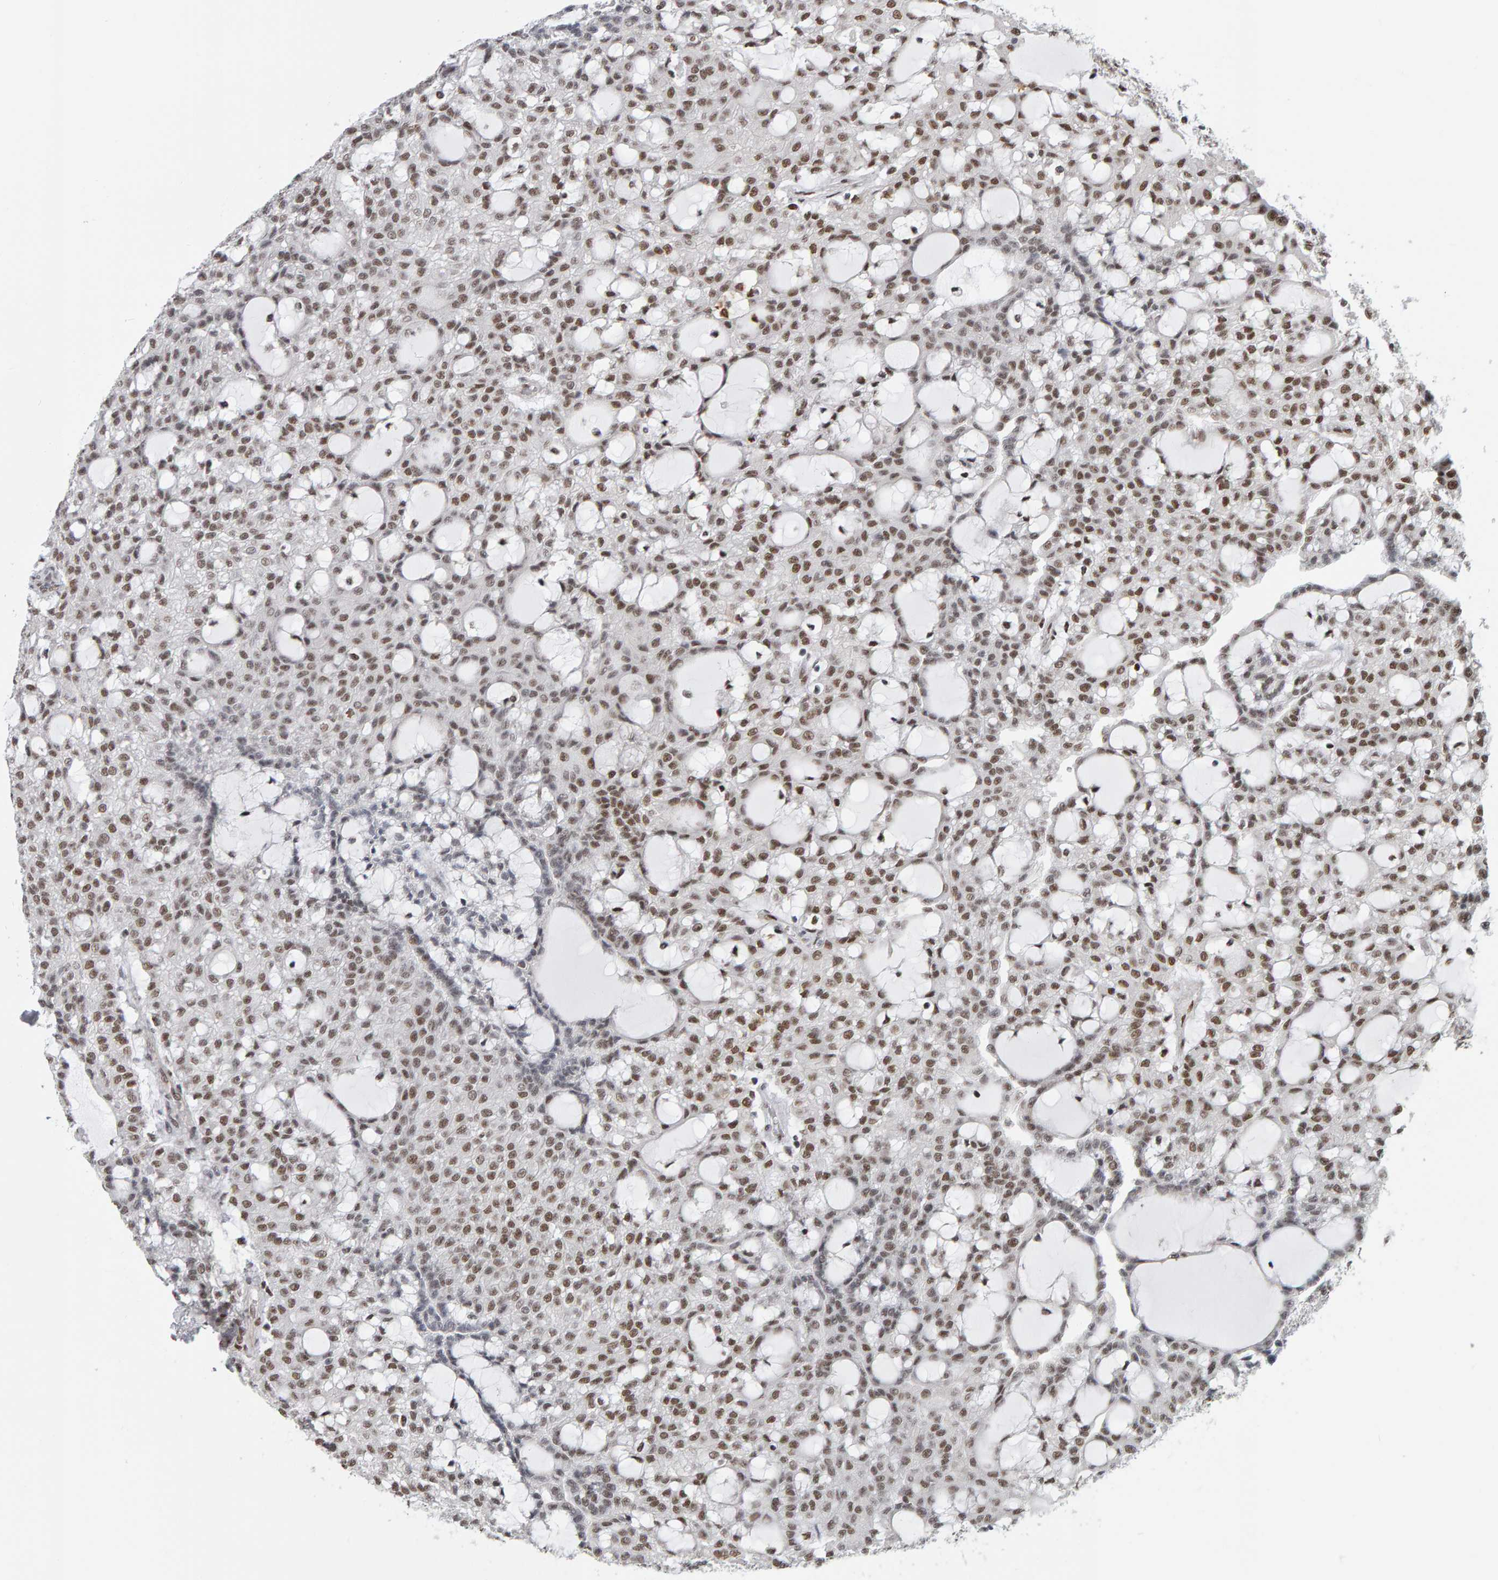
{"staining": {"intensity": "moderate", "quantity": ">75%", "location": "nuclear"}, "tissue": "renal cancer", "cell_type": "Tumor cells", "image_type": "cancer", "snomed": [{"axis": "morphology", "description": "Adenocarcinoma, NOS"}, {"axis": "topography", "description": "Kidney"}], "caption": "Renal adenocarcinoma tissue reveals moderate nuclear positivity in about >75% of tumor cells, visualized by immunohistochemistry.", "gene": "ATF7IP", "patient": {"sex": "male", "age": 63}}